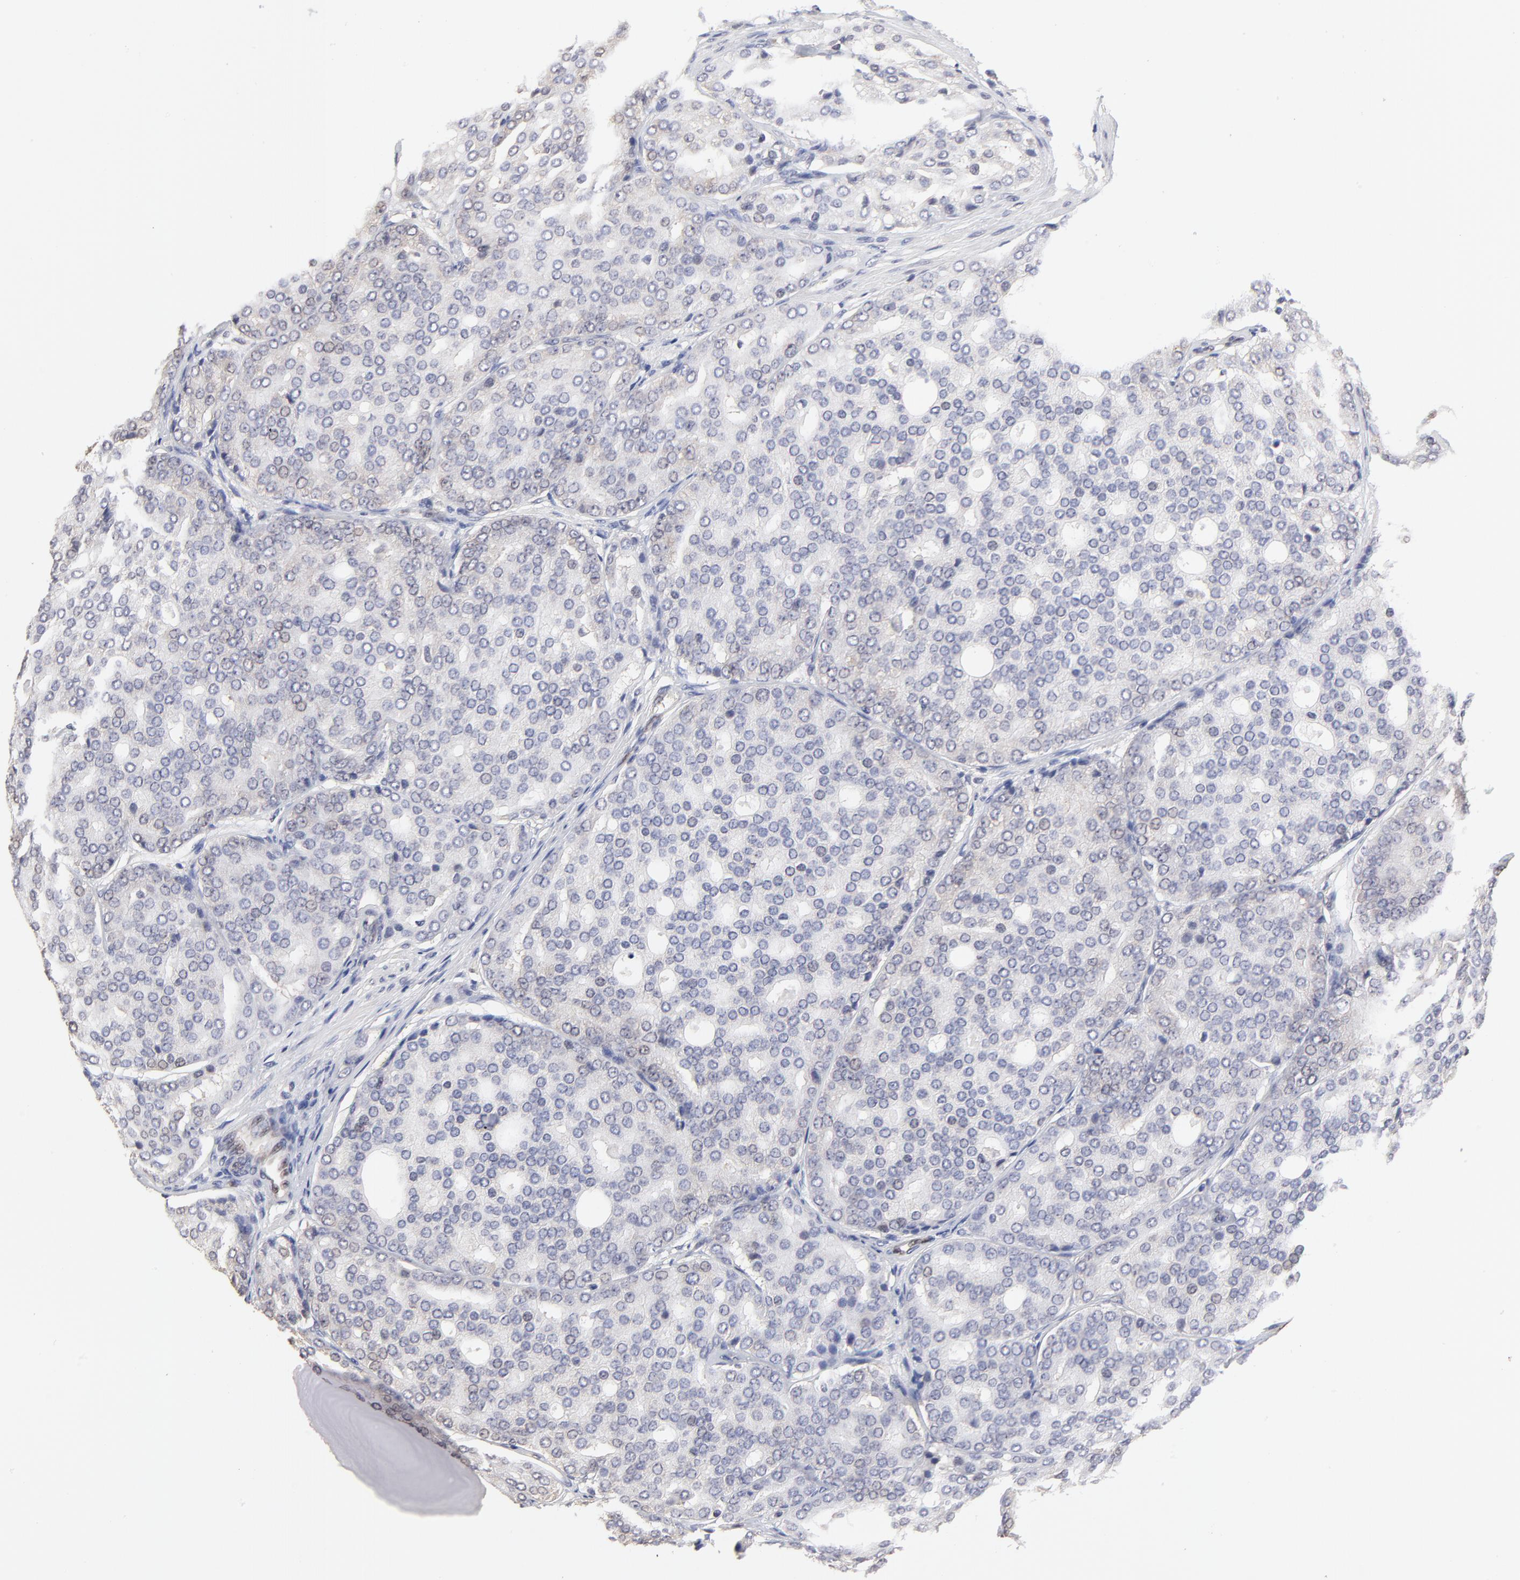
{"staining": {"intensity": "weak", "quantity": "<25%", "location": "cytoplasmic/membranous"}, "tissue": "prostate cancer", "cell_type": "Tumor cells", "image_type": "cancer", "snomed": [{"axis": "morphology", "description": "Adenocarcinoma, High grade"}, {"axis": "topography", "description": "Prostate"}], "caption": "IHC micrograph of neoplastic tissue: prostate cancer stained with DAB (3,3'-diaminobenzidine) exhibits no significant protein staining in tumor cells.", "gene": "CCT2", "patient": {"sex": "male", "age": 64}}